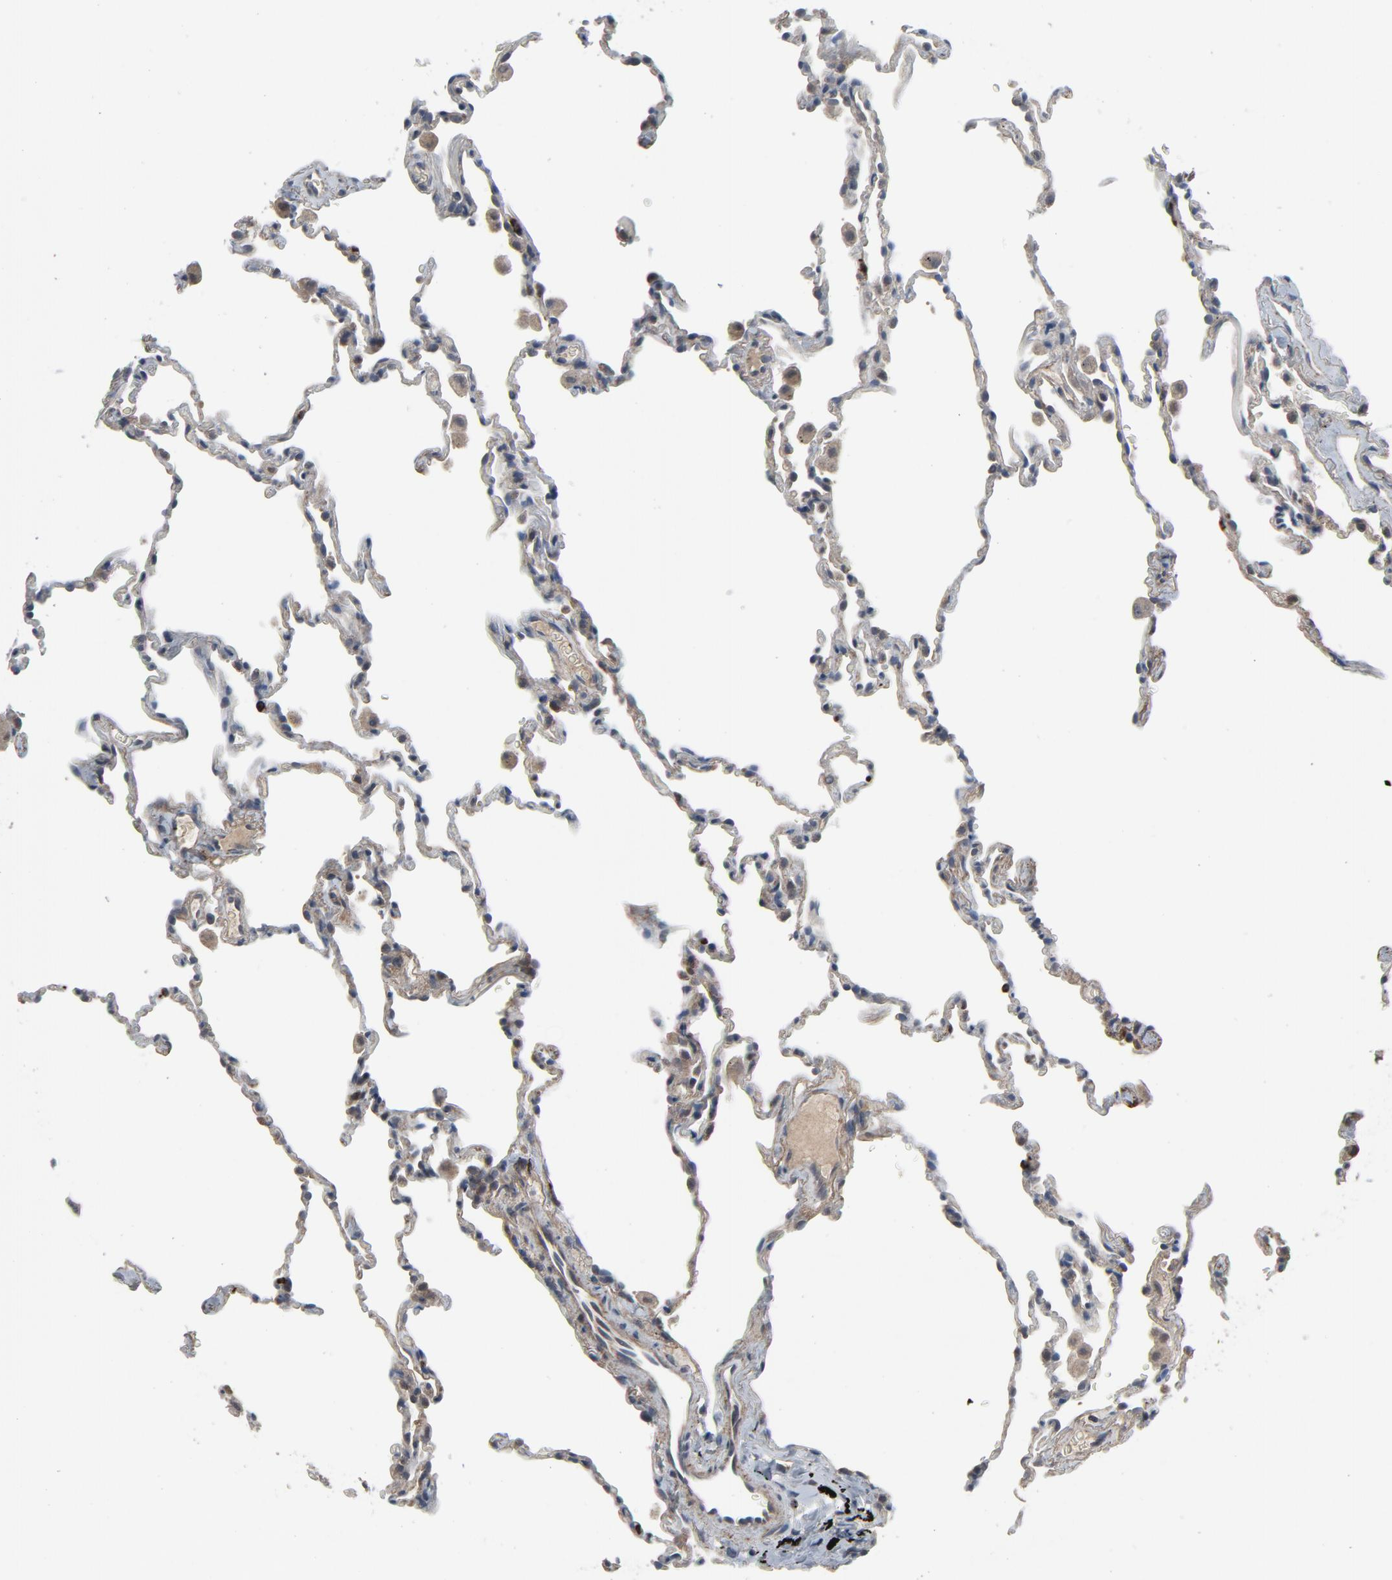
{"staining": {"intensity": "weak", "quantity": "<25%", "location": "cytoplasmic/membranous"}, "tissue": "lung", "cell_type": "Alveolar cells", "image_type": "normal", "snomed": [{"axis": "morphology", "description": "Normal tissue, NOS"}, {"axis": "morphology", "description": "Soft tissue tumor metastatic"}, {"axis": "topography", "description": "Lung"}], "caption": "This histopathology image is of normal lung stained with immunohistochemistry (IHC) to label a protein in brown with the nuclei are counter-stained blue. There is no positivity in alveolar cells. The staining is performed using DAB (3,3'-diaminobenzidine) brown chromogen with nuclei counter-stained in using hematoxylin.", "gene": "PDZD4", "patient": {"sex": "male", "age": 59}}